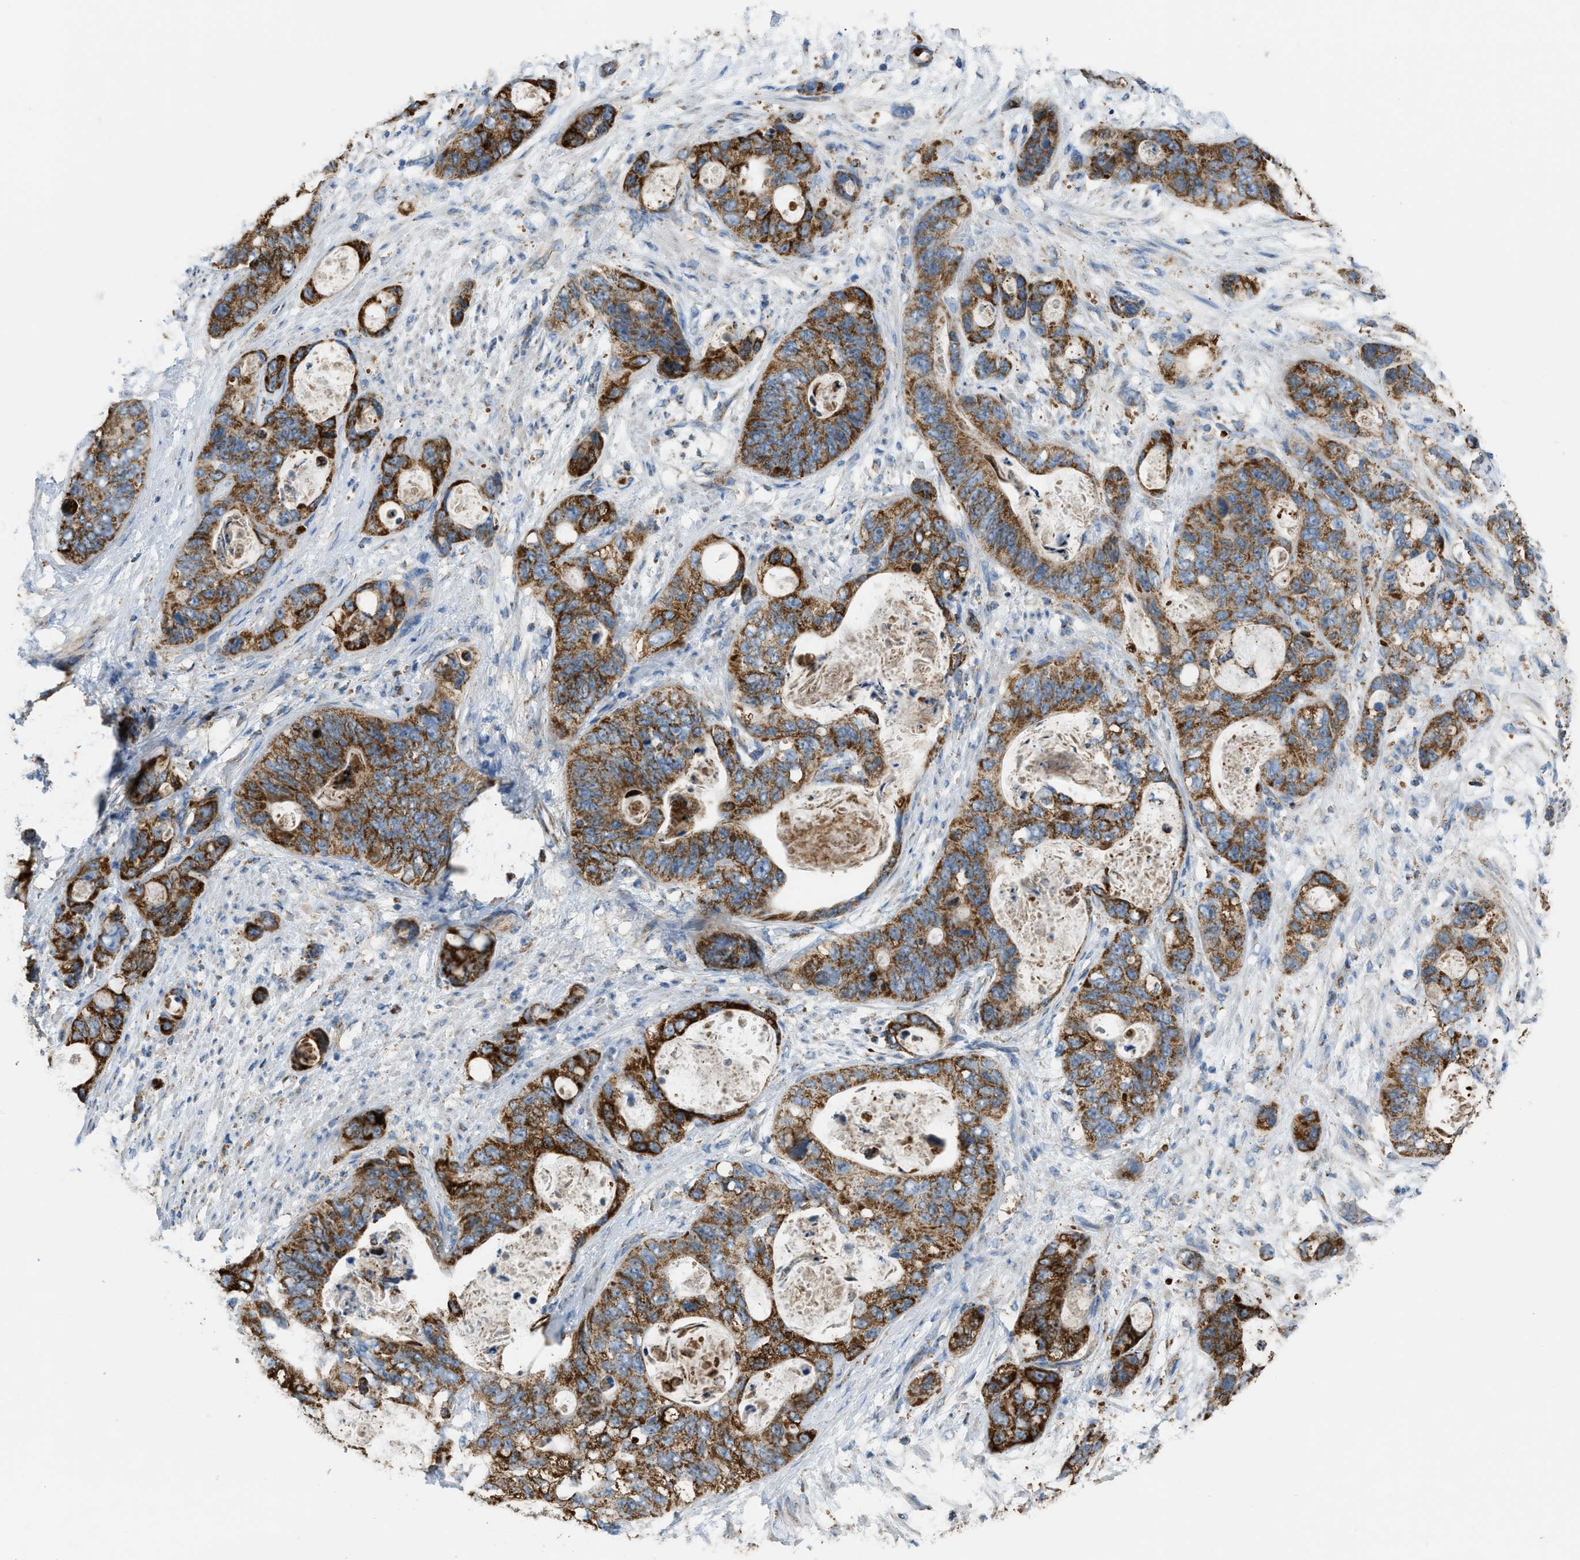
{"staining": {"intensity": "strong", "quantity": ">75%", "location": "cytoplasmic/membranous"}, "tissue": "stomach cancer", "cell_type": "Tumor cells", "image_type": "cancer", "snomed": [{"axis": "morphology", "description": "Normal tissue, NOS"}, {"axis": "morphology", "description": "Adenocarcinoma, NOS"}, {"axis": "topography", "description": "Stomach"}], "caption": "IHC photomicrograph of neoplastic tissue: stomach cancer (adenocarcinoma) stained using immunohistochemistry exhibits high levels of strong protein expression localized specifically in the cytoplasmic/membranous of tumor cells, appearing as a cytoplasmic/membranous brown color.", "gene": "ETFB", "patient": {"sex": "female", "age": 89}}